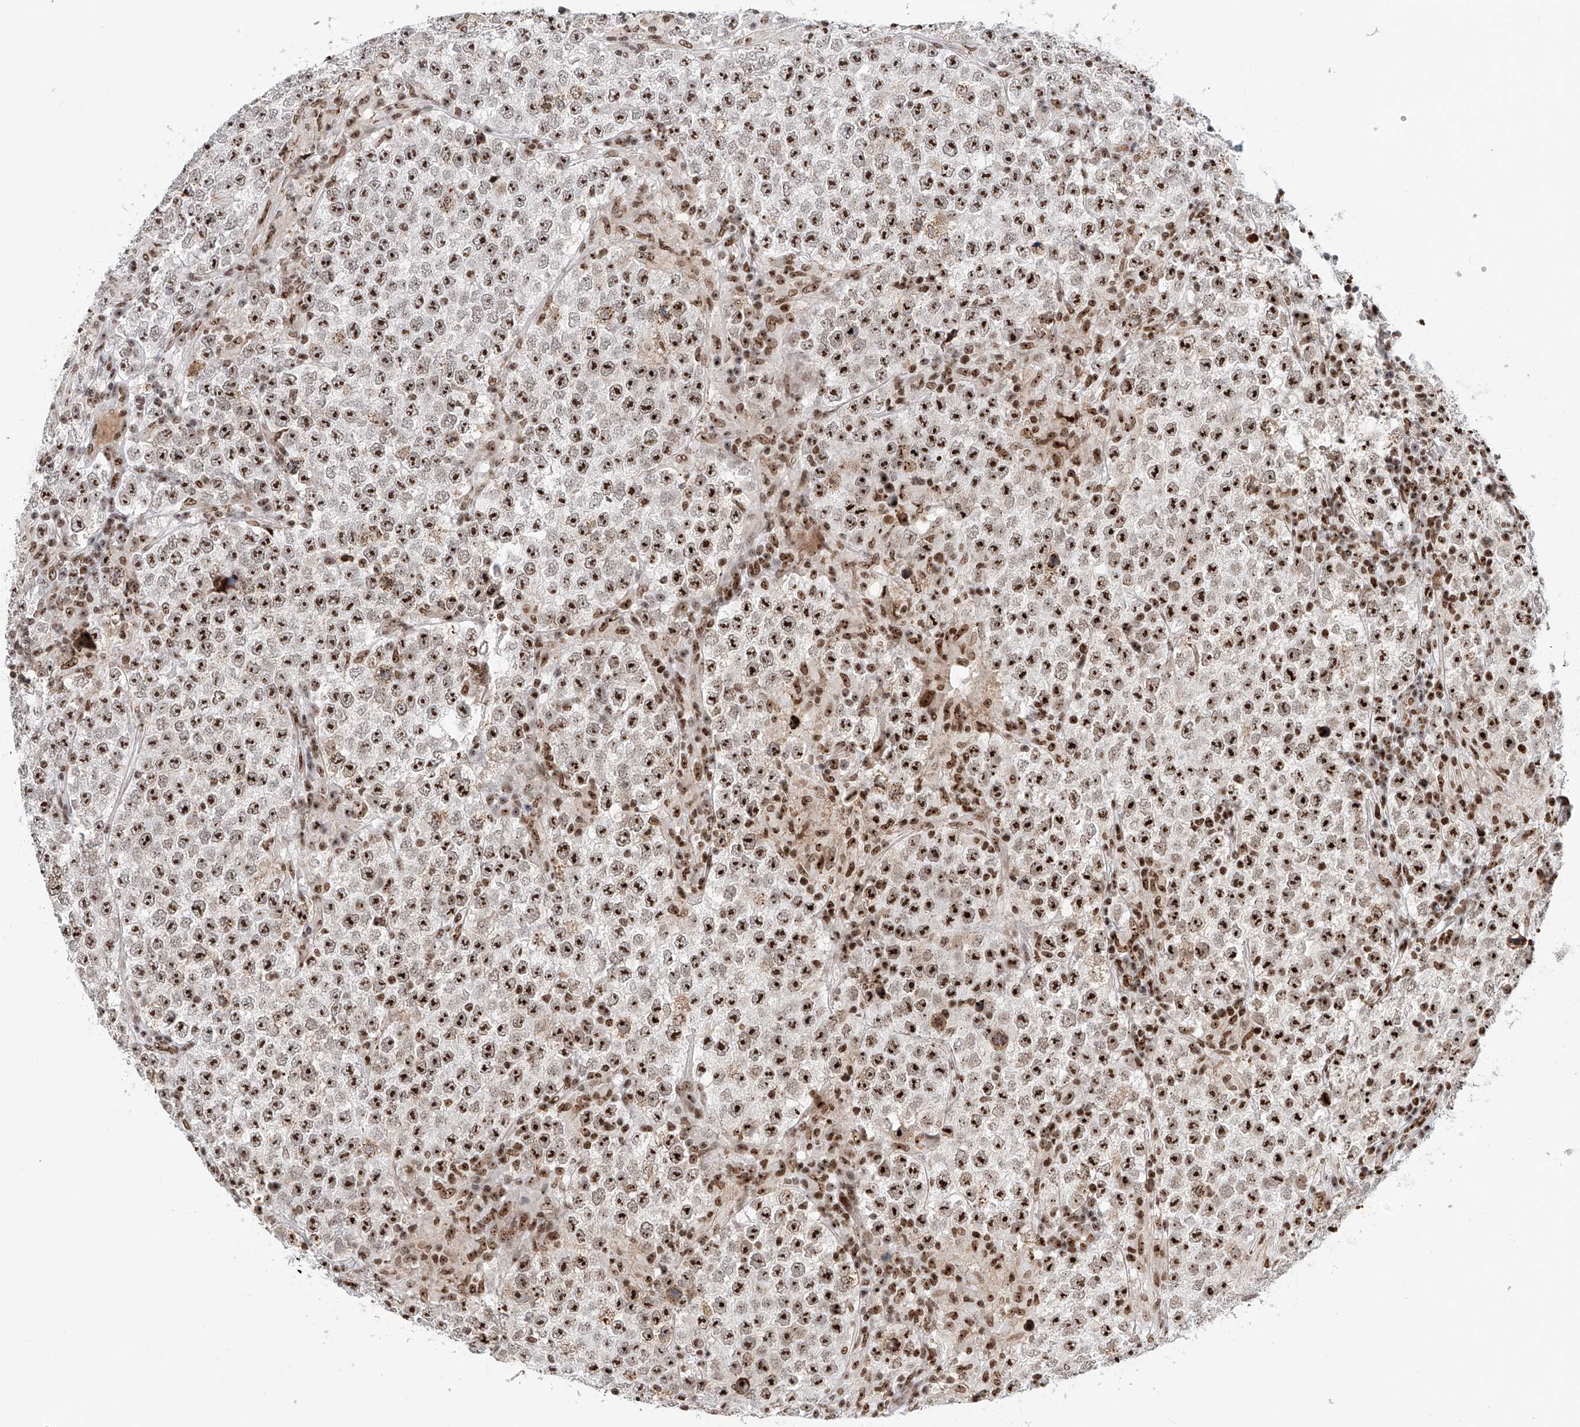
{"staining": {"intensity": "strong", "quantity": ">75%", "location": "nuclear"}, "tissue": "testis cancer", "cell_type": "Tumor cells", "image_type": "cancer", "snomed": [{"axis": "morphology", "description": "Normal tissue, NOS"}, {"axis": "morphology", "description": "Urothelial carcinoma, High grade"}, {"axis": "morphology", "description": "Seminoma, NOS"}, {"axis": "morphology", "description": "Carcinoma, Embryonal, NOS"}, {"axis": "topography", "description": "Urinary bladder"}, {"axis": "topography", "description": "Testis"}], "caption": "A high amount of strong nuclear expression is identified in approximately >75% of tumor cells in testis seminoma tissue. The protein of interest is stained brown, and the nuclei are stained in blue (DAB IHC with brightfield microscopy, high magnification).", "gene": "PRUNE2", "patient": {"sex": "male", "age": 41}}